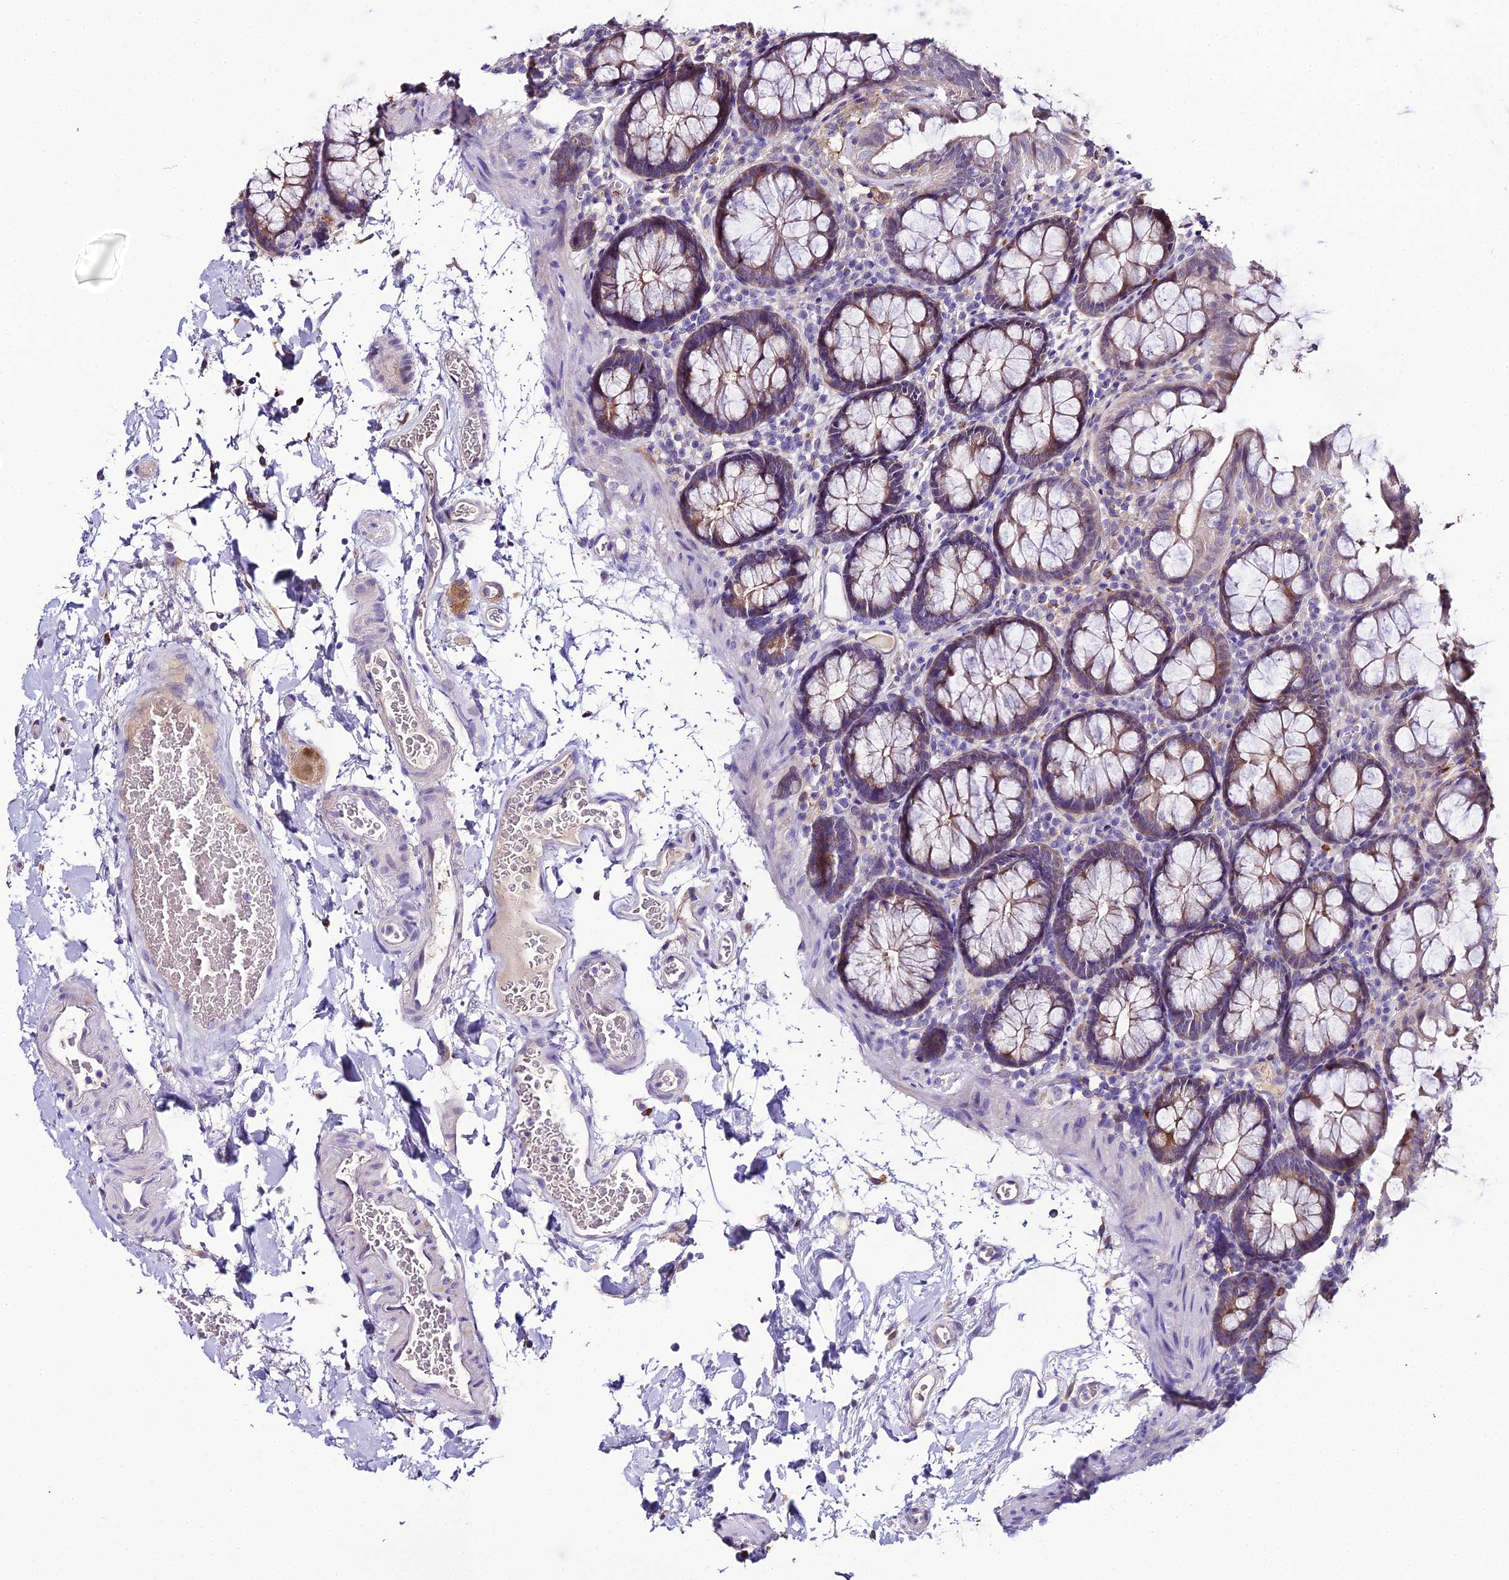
{"staining": {"intensity": "negative", "quantity": "none", "location": "none"}, "tissue": "colon", "cell_type": "Endothelial cells", "image_type": "normal", "snomed": [{"axis": "morphology", "description": "Normal tissue, NOS"}, {"axis": "topography", "description": "Colon"}], "caption": "IHC micrograph of normal human colon stained for a protein (brown), which demonstrates no expression in endothelial cells.", "gene": "MB21D2", "patient": {"sex": "male", "age": 75}}